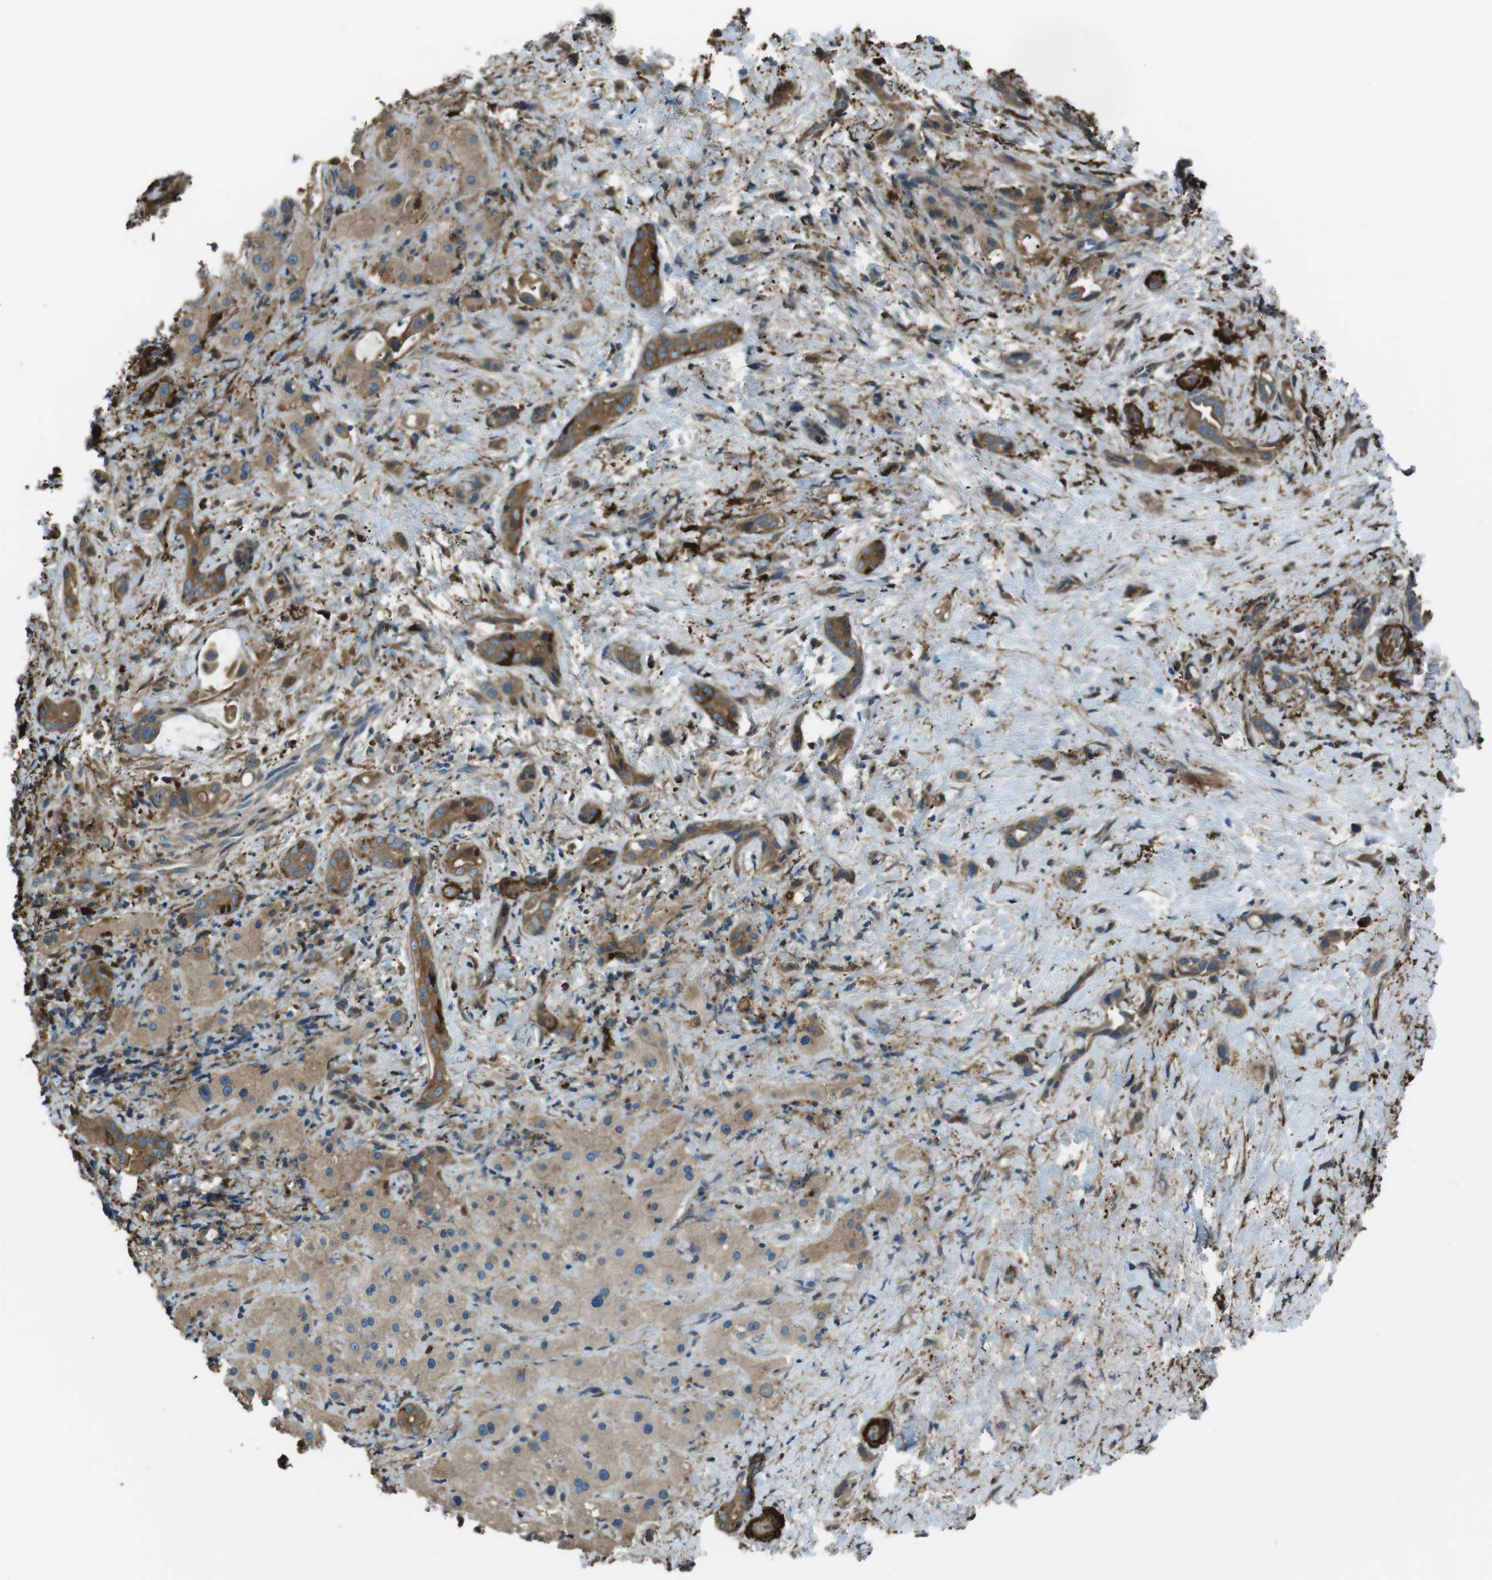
{"staining": {"intensity": "moderate", "quantity": ">75%", "location": "cytoplasmic/membranous"}, "tissue": "liver cancer", "cell_type": "Tumor cells", "image_type": "cancer", "snomed": [{"axis": "morphology", "description": "Cholangiocarcinoma"}, {"axis": "topography", "description": "Liver"}], "caption": "DAB immunohistochemical staining of liver cholangiocarcinoma shows moderate cytoplasmic/membranous protein staining in approximately >75% of tumor cells. The protein is shown in brown color, while the nuclei are stained blue.", "gene": "SFT2D1", "patient": {"sex": "female", "age": 65}}